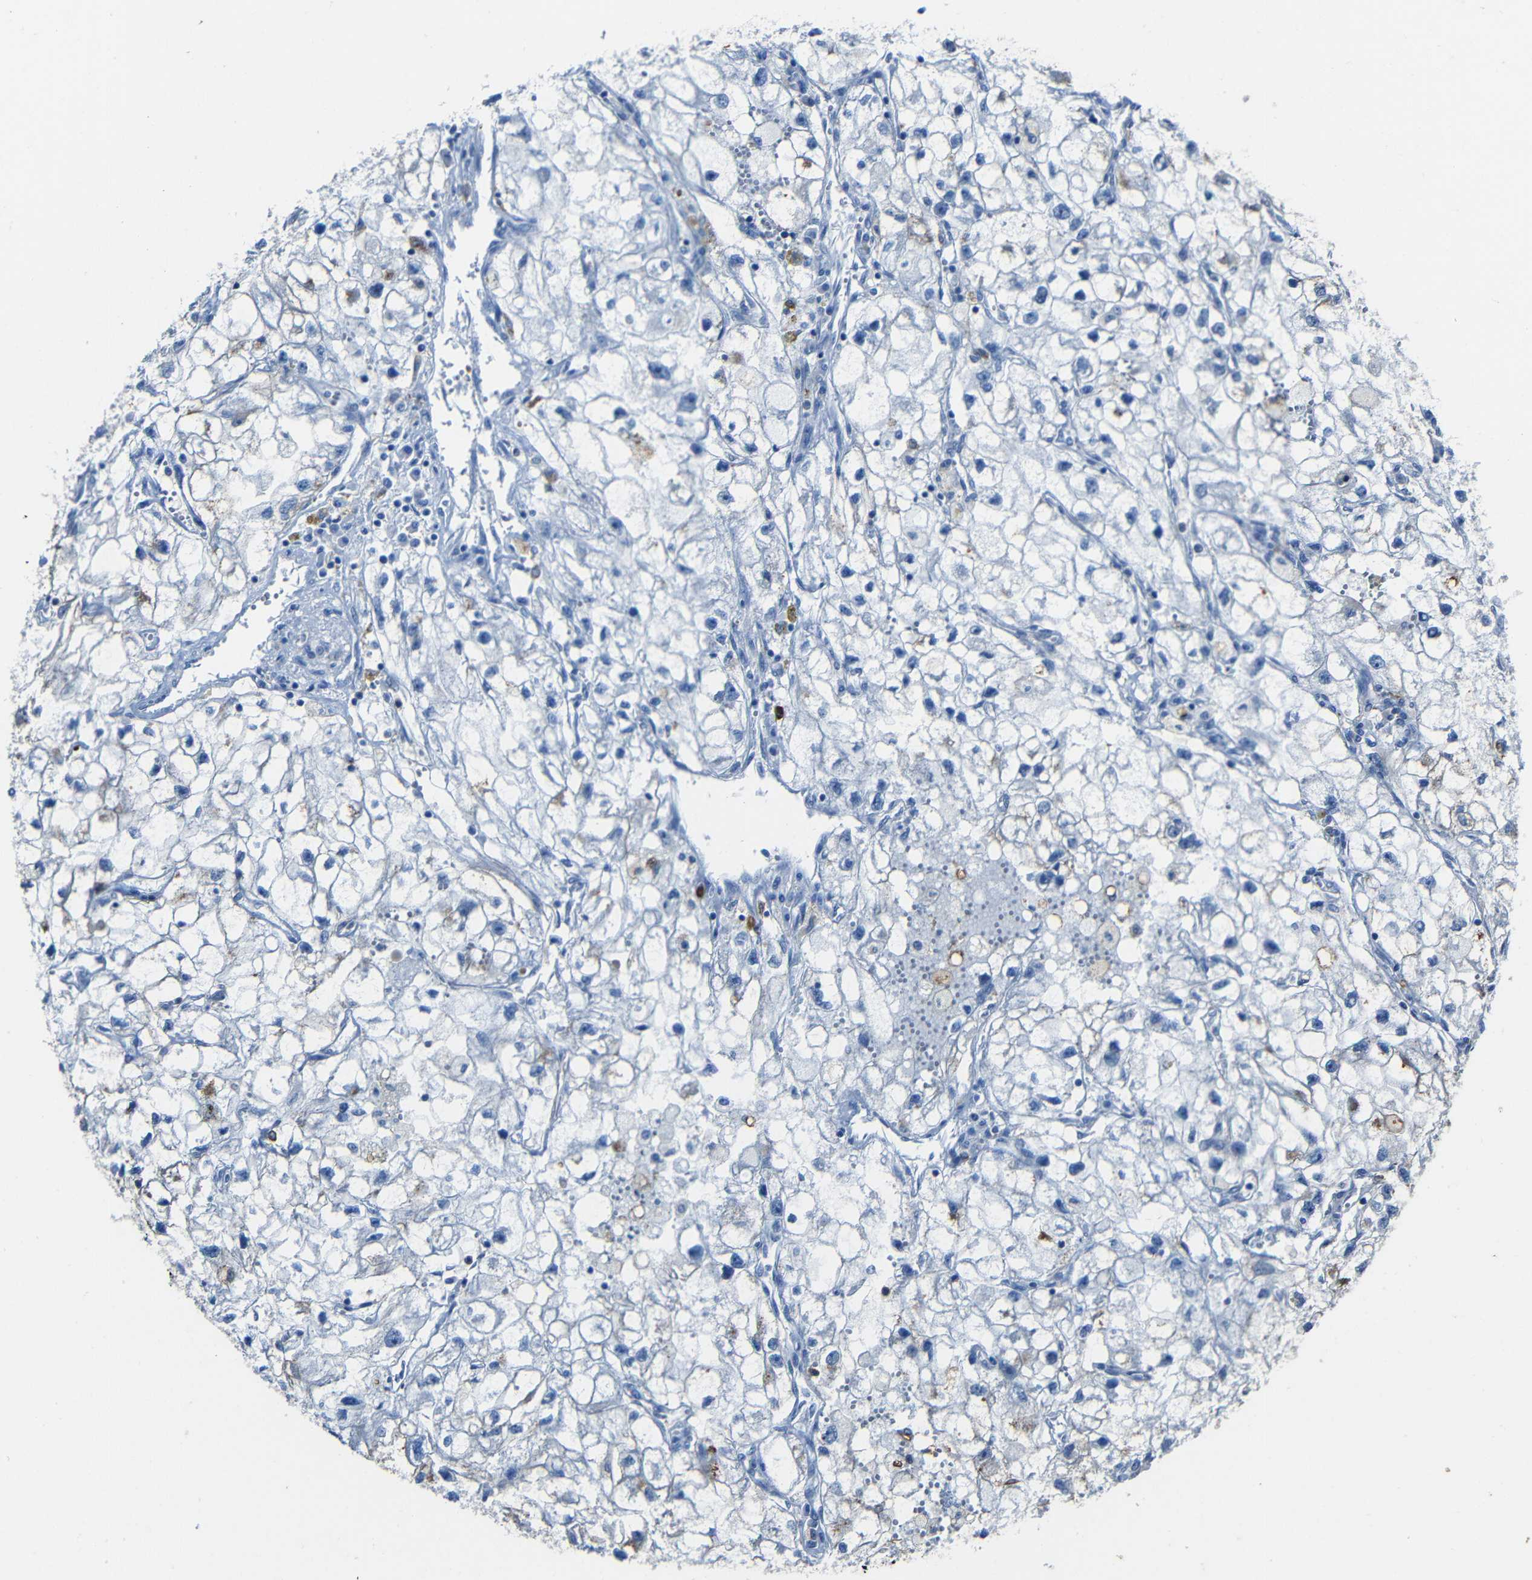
{"staining": {"intensity": "negative", "quantity": "none", "location": "none"}, "tissue": "renal cancer", "cell_type": "Tumor cells", "image_type": "cancer", "snomed": [{"axis": "morphology", "description": "Adenocarcinoma, NOS"}, {"axis": "topography", "description": "Kidney"}], "caption": "An immunohistochemistry (IHC) image of adenocarcinoma (renal) is shown. There is no staining in tumor cells of adenocarcinoma (renal).", "gene": "DNAJC5", "patient": {"sex": "female", "age": 70}}